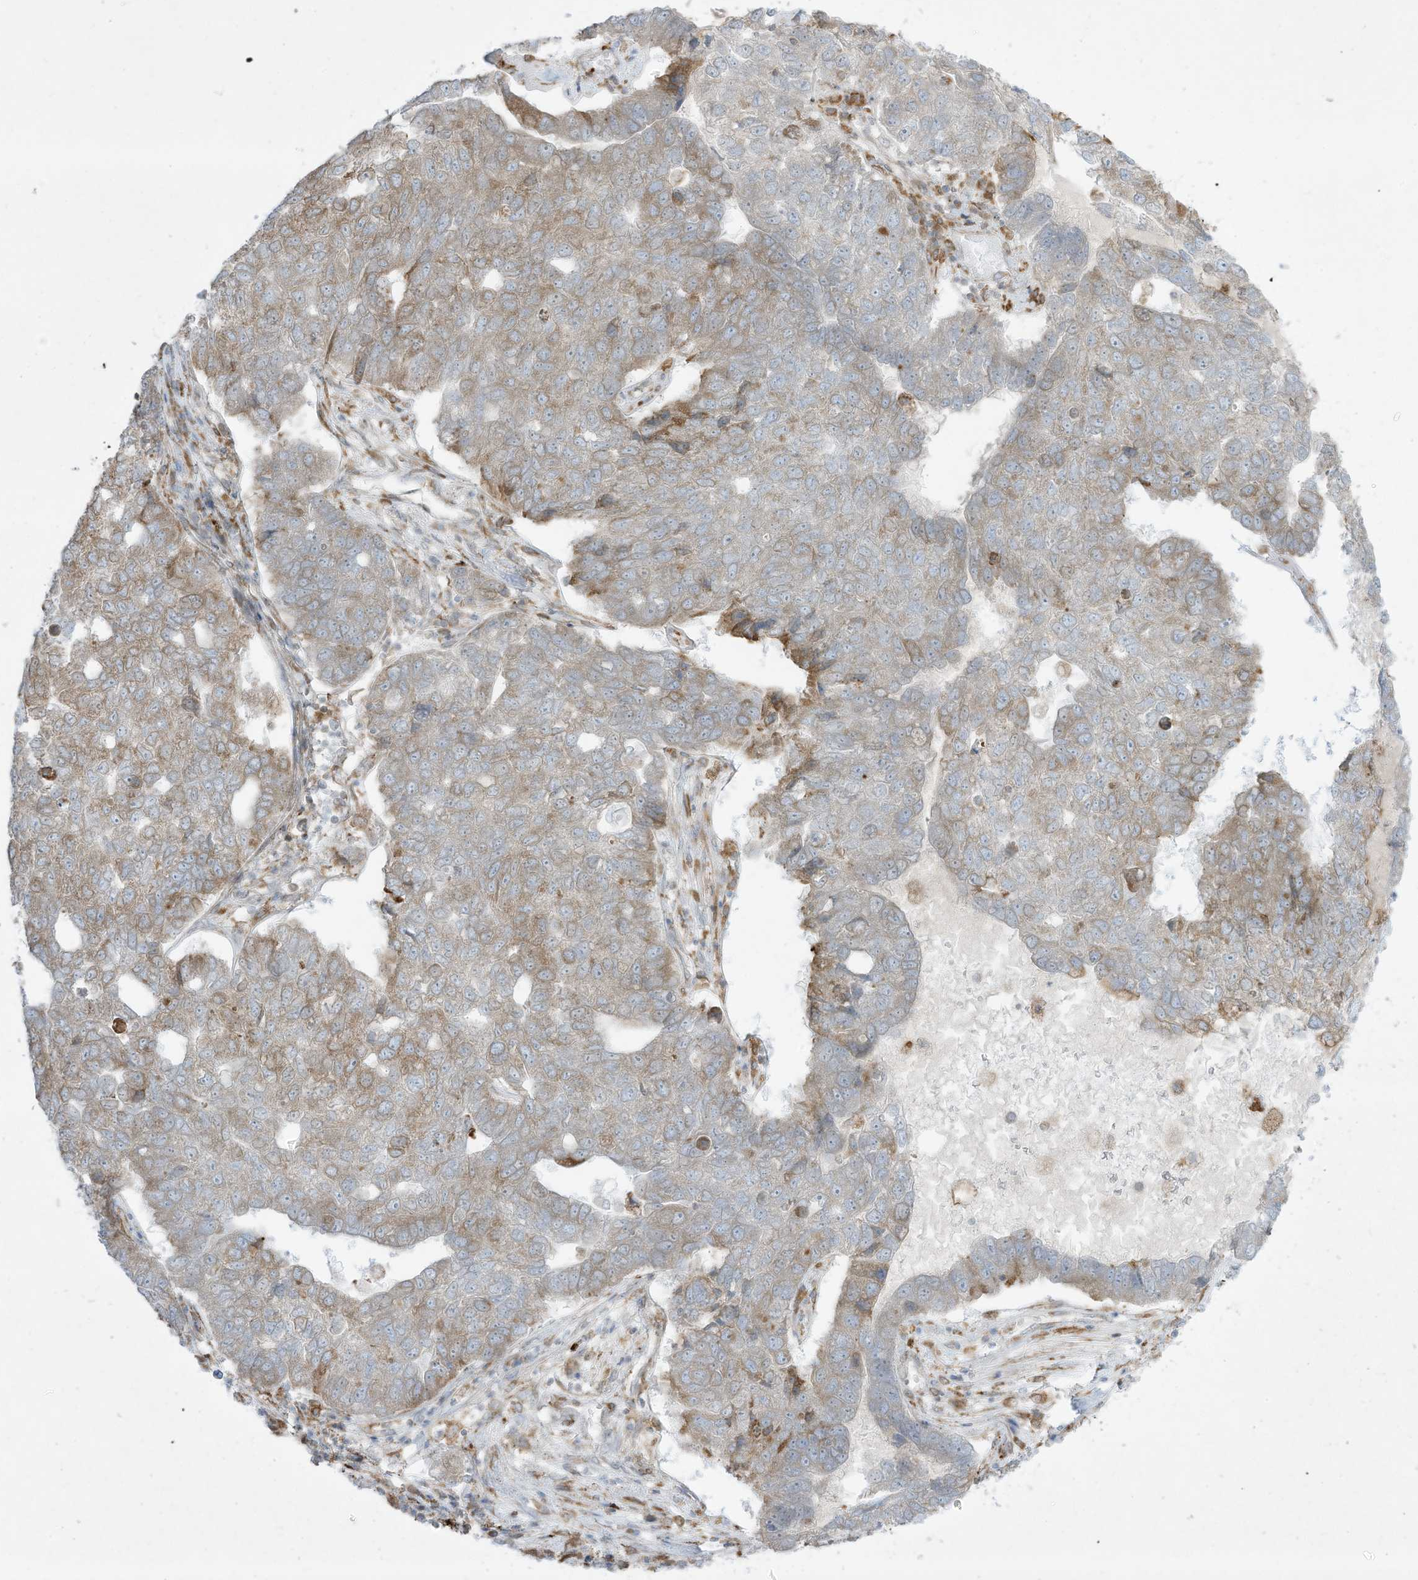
{"staining": {"intensity": "weak", "quantity": "<25%", "location": "cytoplasmic/membranous"}, "tissue": "pancreatic cancer", "cell_type": "Tumor cells", "image_type": "cancer", "snomed": [{"axis": "morphology", "description": "Adenocarcinoma, NOS"}, {"axis": "topography", "description": "Pancreas"}], "caption": "High power microscopy micrograph of an immunohistochemistry (IHC) micrograph of adenocarcinoma (pancreatic), revealing no significant staining in tumor cells.", "gene": "PTK6", "patient": {"sex": "female", "age": 61}}